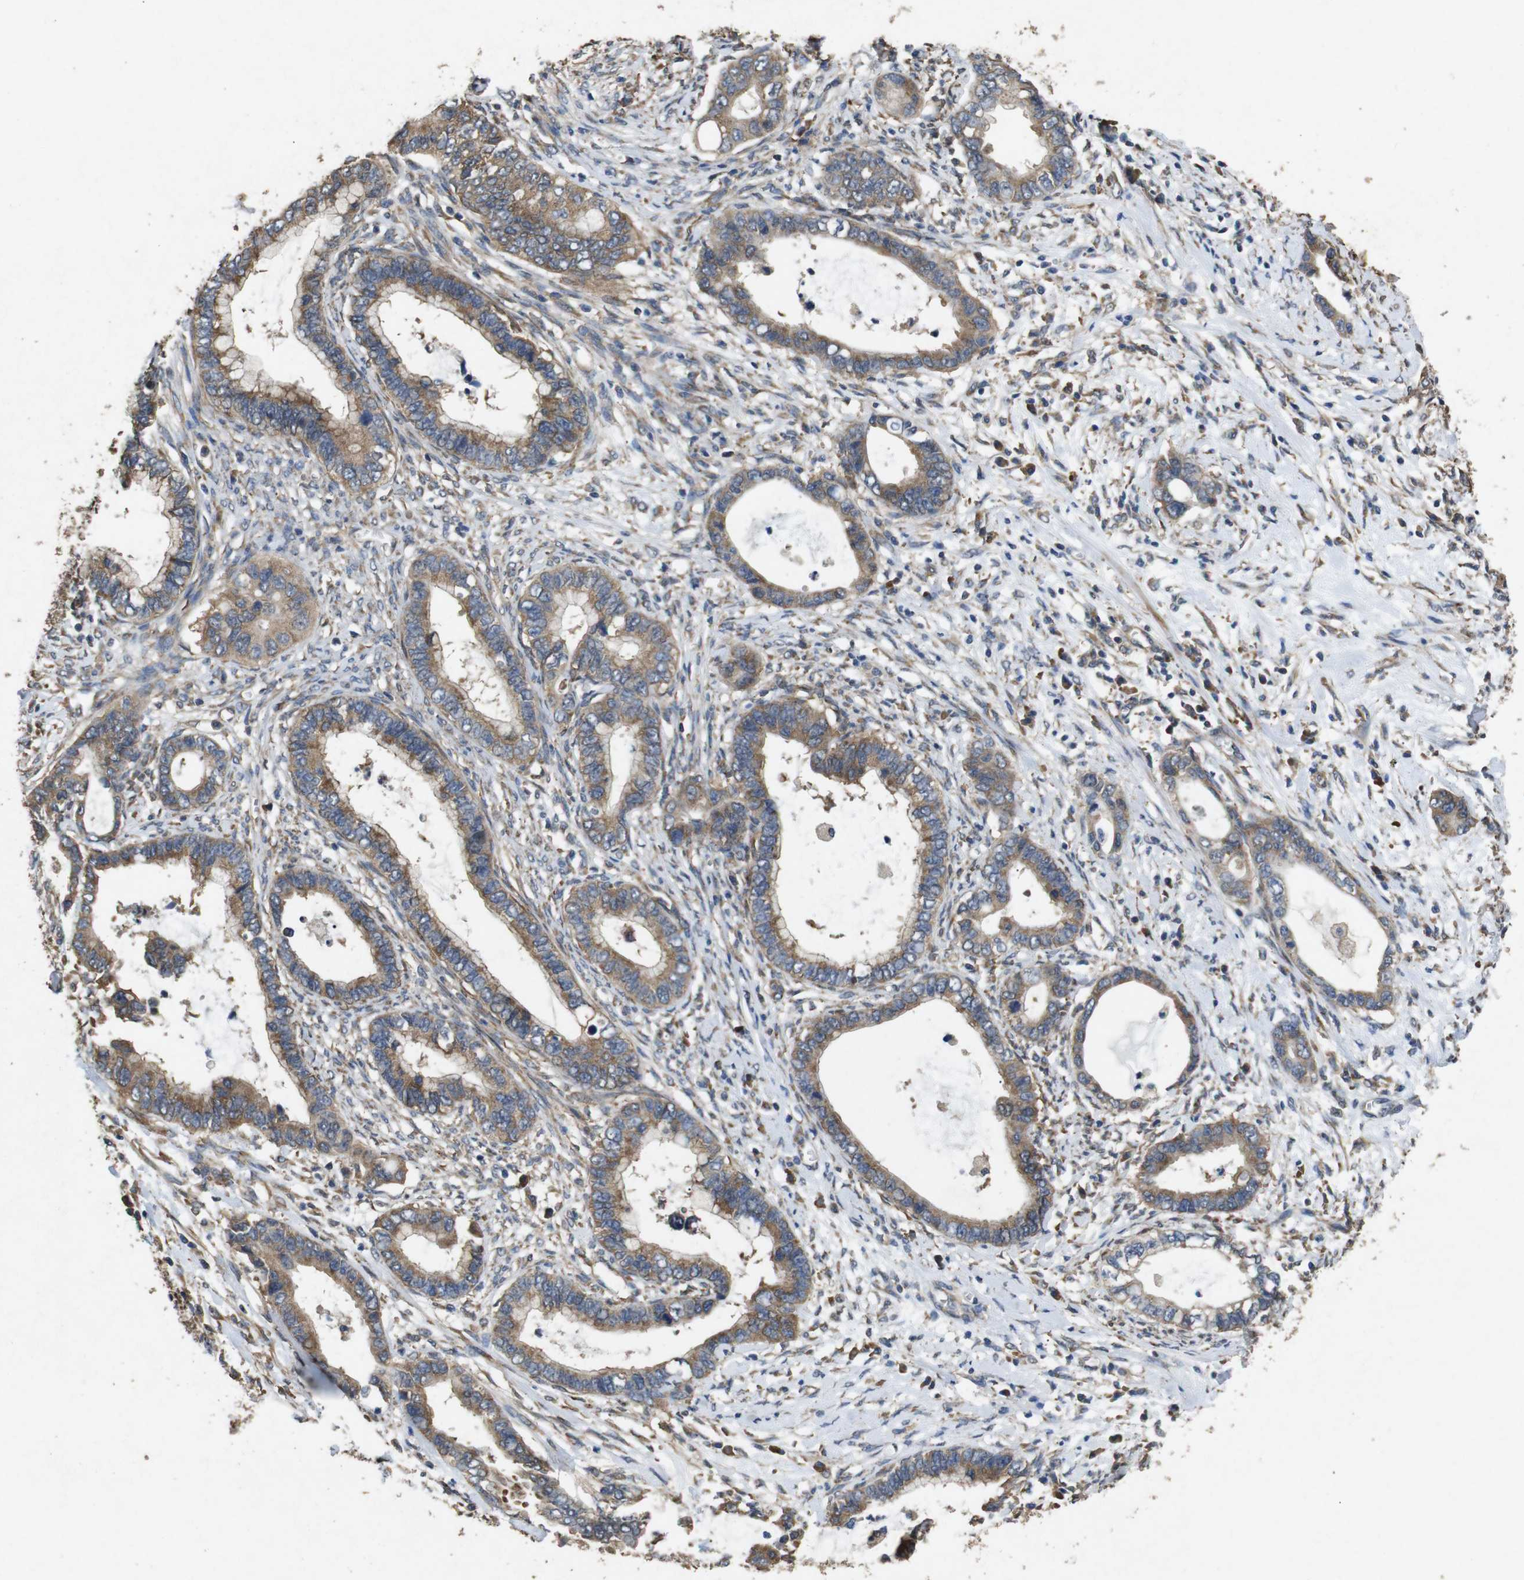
{"staining": {"intensity": "moderate", "quantity": ">75%", "location": "cytoplasmic/membranous"}, "tissue": "cervical cancer", "cell_type": "Tumor cells", "image_type": "cancer", "snomed": [{"axis": "morphology", "description": "Adenocarcinoma, NOS"}, {"axis": "topography", "description": "Cervix"}], "caption": "Cervical adenocarcinoma stained with DAB IHC shows medium levels of moderate cytoplasmic/membranous staining in approximately >75% of tumor cells.", "gene": "BNIP3", "patient": {"sex": "female", "age": 44}}